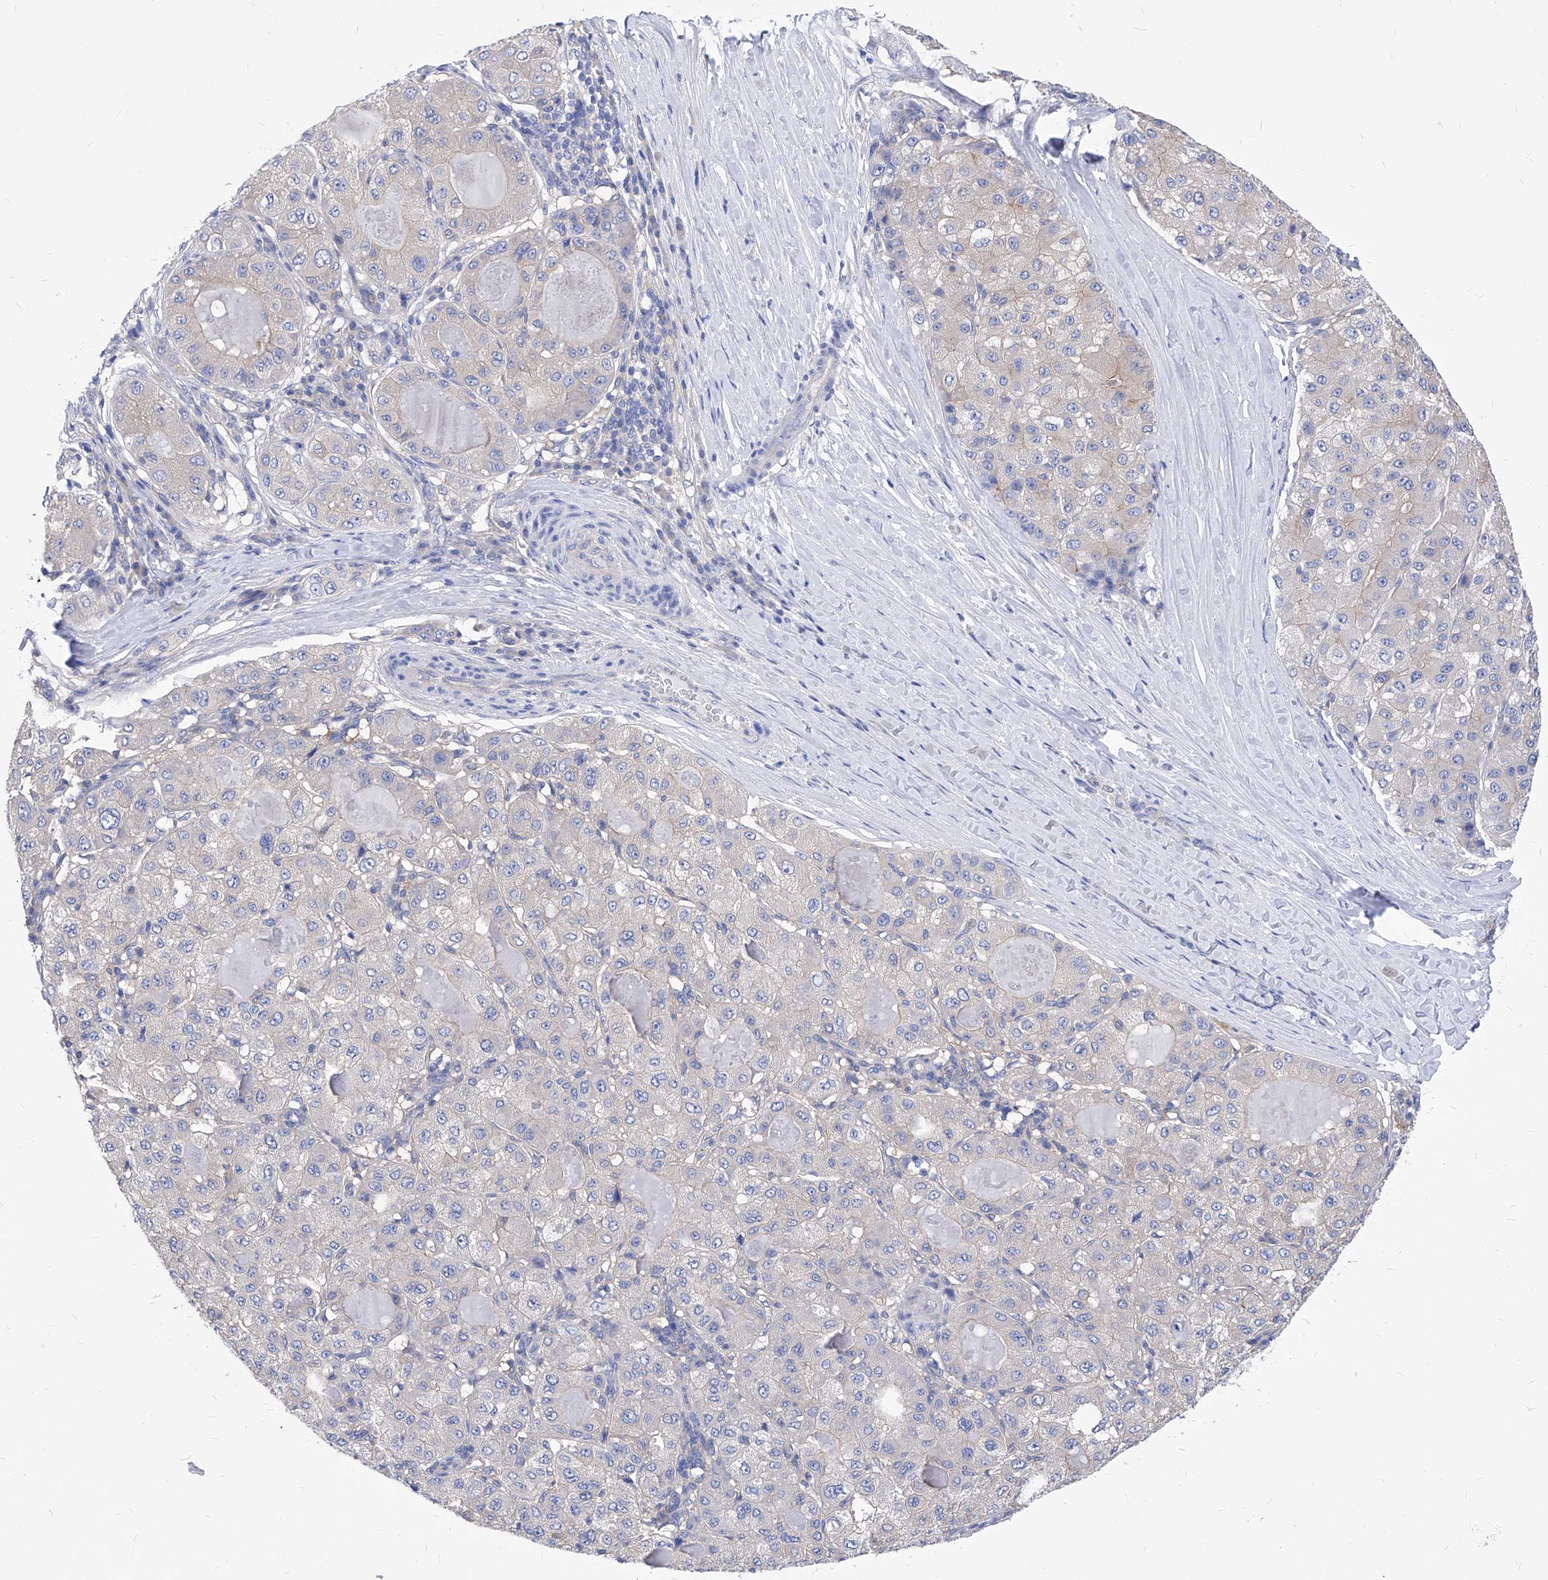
{"staining": {"intensity": "negative", "quantity": "none", "location": "none"}, "tissue": "liver cancer", "cell_type": "Tumor cells", "image_type": "cancer", "snomed": [{"axis": "morphology", "description": "Carcinoma, Hepatocellular, NOS"}, {"axis": "topography", "description": "Liver"}], "caption": "Tumor cells are negative for protein expression in human liver cancer (hepatocellular carcinoma).", "gene": "XPNPEP1", "patient": {"sex": "male", "age": 80}}